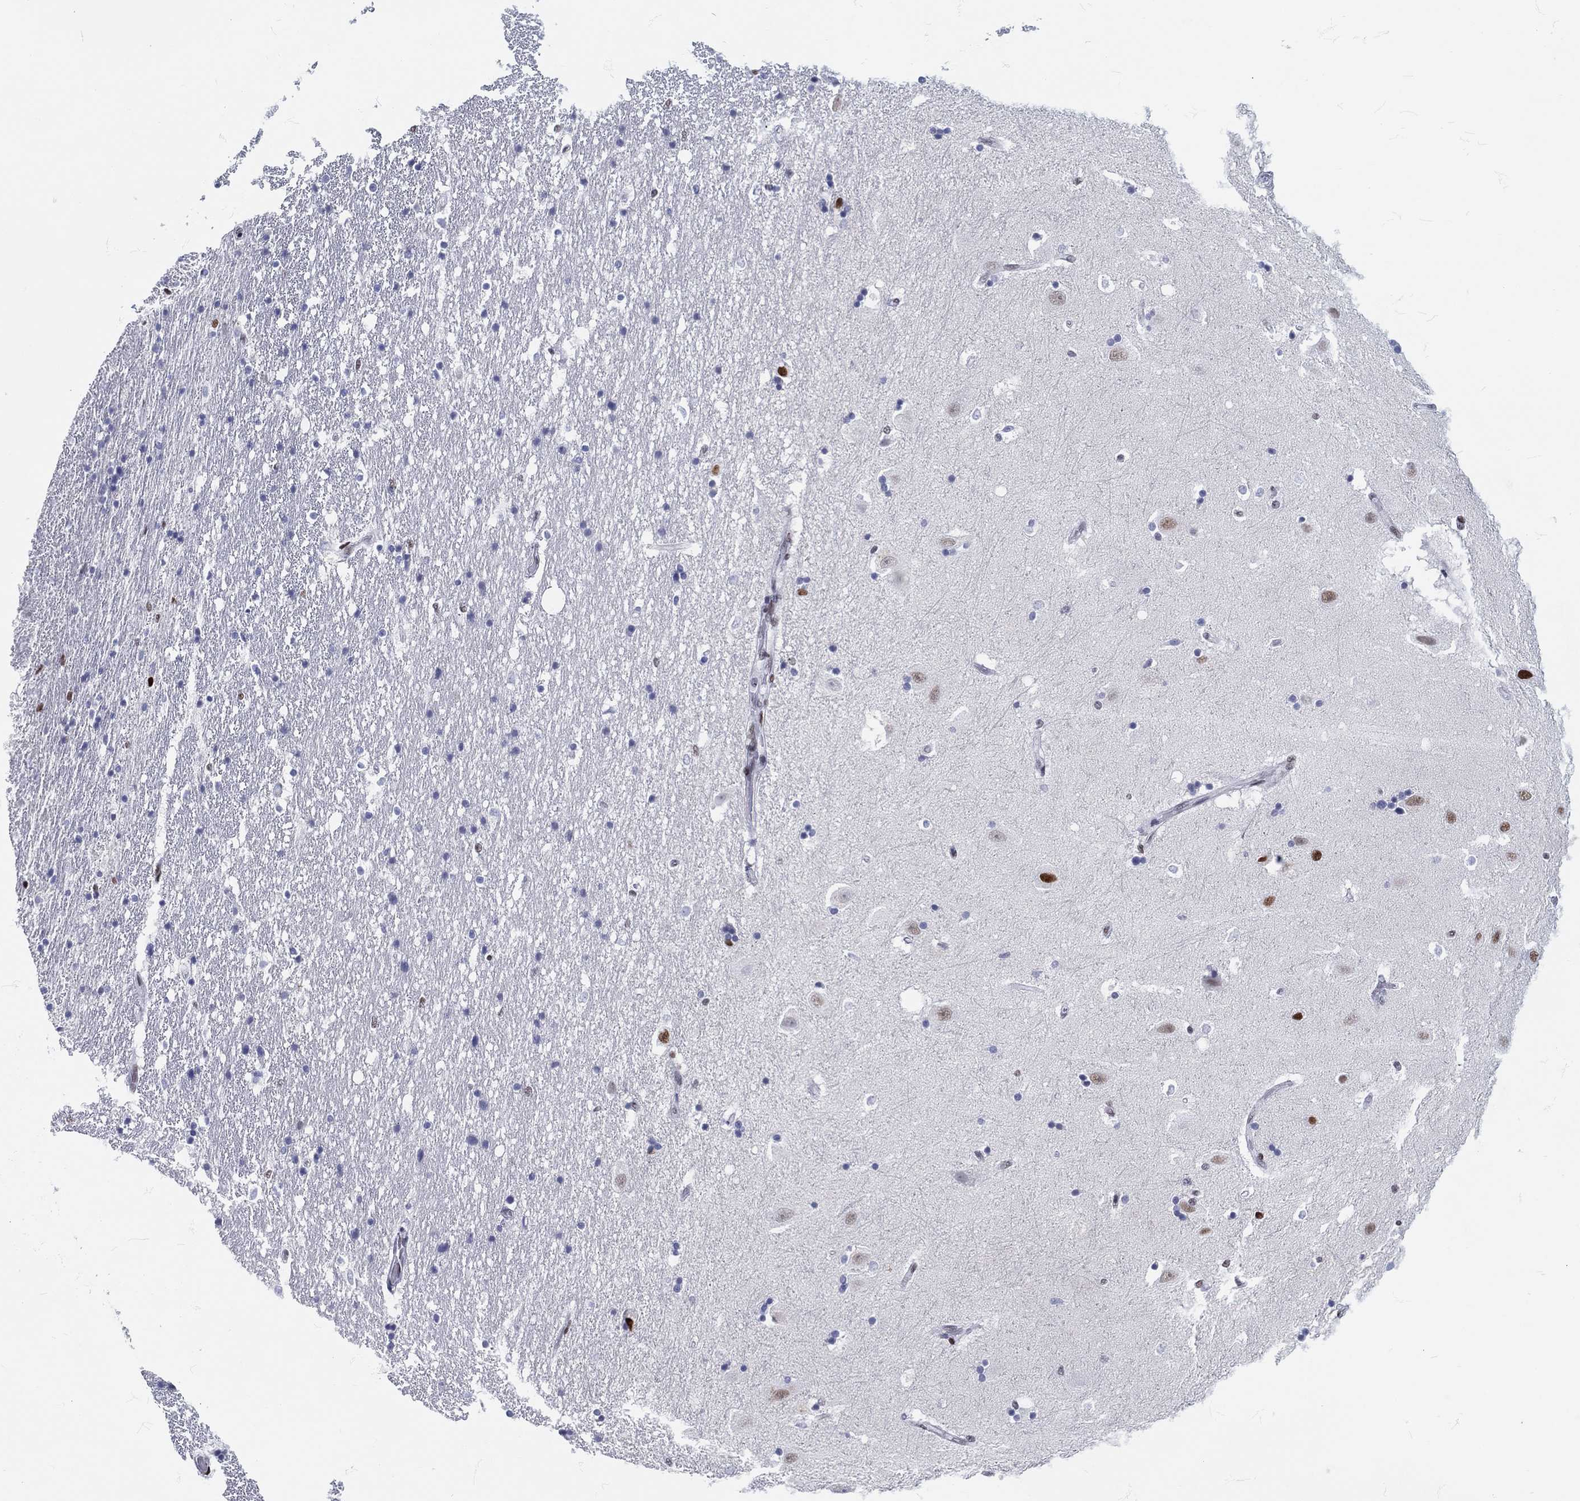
{"staining": {"intensity": "negative", "quantity": "none", "location": "none"}, "tissue": "hippocampus", "cell_type": "Glial cells", "image_type": "normal", "snomed": [{"axis": "morphology", "description": "Normal tissue, NOS"}, {"axis": "topography", "description": "Hippocampus"}], "caption": "A high-resolution image shows immunohistochemistry staining of benign hippocampus, which displays no significant staining in glial cells.", "gene": "MAPK8IP1", "patient": {"sex": "male", "age": 49}}